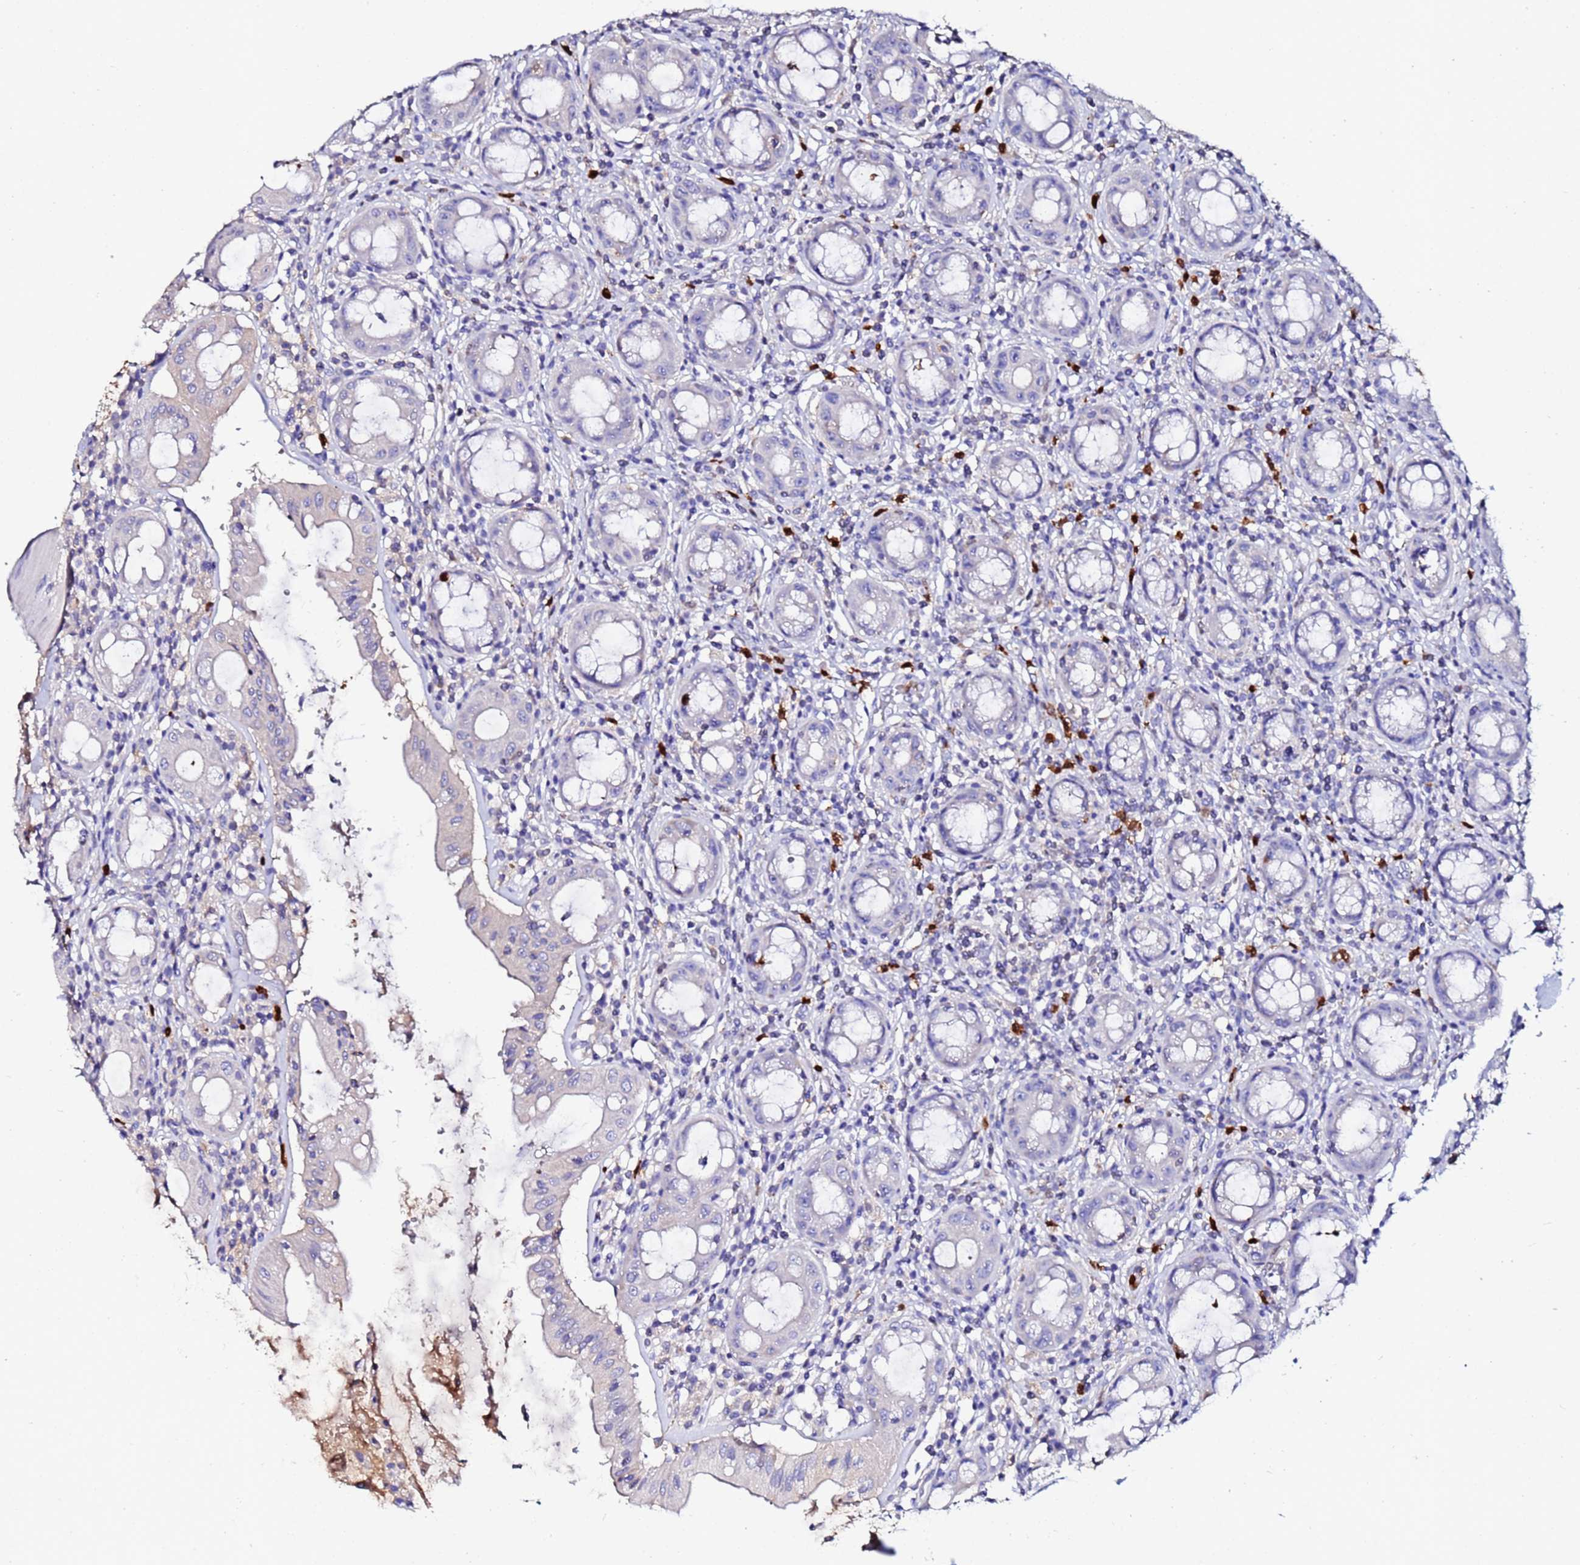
{"staining": {"intensity": "negative", "quantity": "none", "location": "none"}, "tissue": "rectum", "cell_type": "Glandular cells", "image_type": "normal", "snomed": [{"axis": "morphology", "description": "Normal tissue, NOS"}, {"axis": "topography", "description": "Rectum"}], "caption": "This is a image of immunohistochemistry staining of normal rectum, which shows no staining in glandular cells.", "gene": "TUBAL3", "patient": {"sex": "female", "age": 57}}